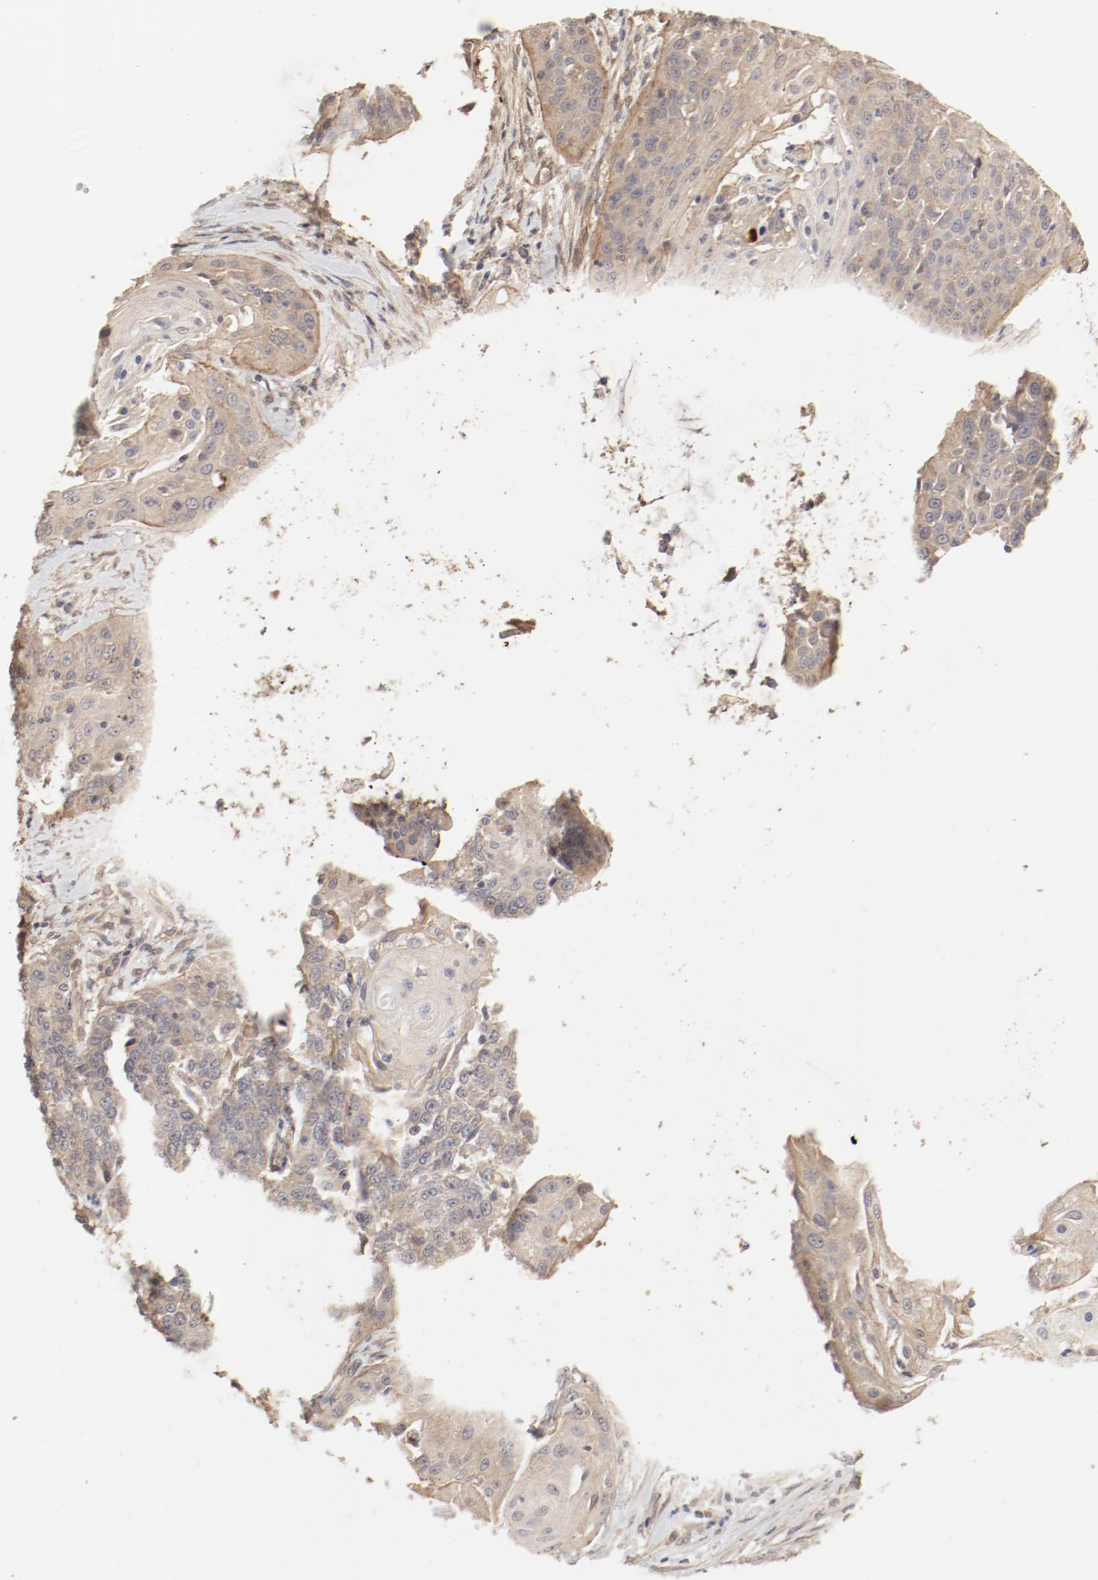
{"staining": {"intensity": "moderate", "quantity": ">75%", "location": "cytoplasmic/membranous"}, "tissue": "cervical cancer", "cell_type": "Tumor cells", "image_type": "cancer", "snomed": [{"axis": "morphology", "description": "Squamous cell carcinoma, NOS"}, {"axis": "topography", "description": "Cervix"}], "caption": "This image demonstrates squamous cell carcinoma (cervical) stained with immunohistochemistry to label a protein in brown. The cytoplasmic/membranous of tumor cells show moderate positivity for the protein. Nuclei are counter-stained blue.", "gene": "IL3RA", "patient": {"sex": "female", "age": 64}}